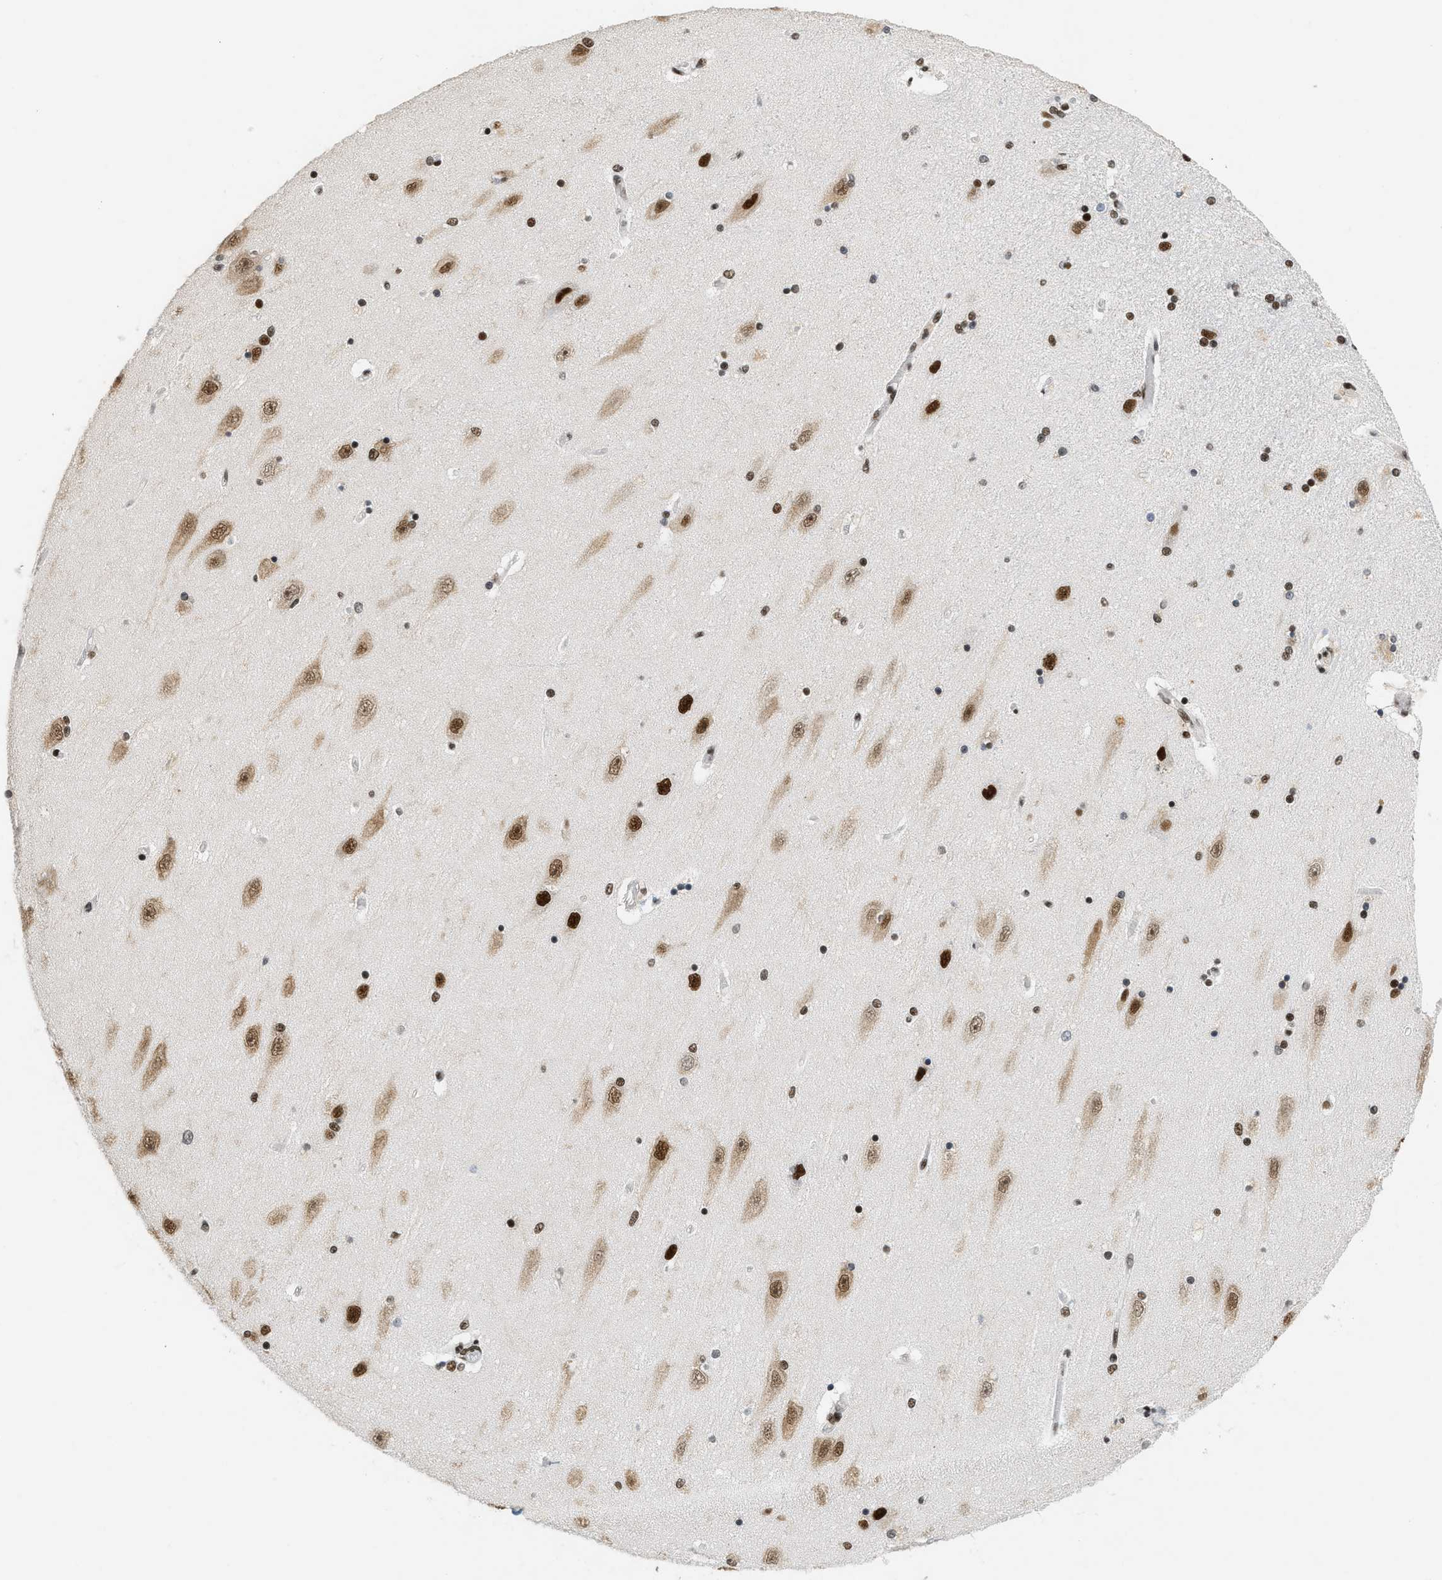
{"staining": {"intensity": "strong", "quantity": ">75%", "location": "nuclear"}, "tissue": "hippocampus", "cell_type": "Glial cells", "image_type": "normal", "snomed": [{"axis": "morphology", "description": "Normal tissue, NOS"}, {"axis": "topography", "description": "Hippocampus"}], "caption": "Hippocampus stained with IHC demonstrates strong nuclear expression in about >75% of glial cells. (Brightfield microscopy of DAB IHC at high magnification).", "gene": "SMARCB1", "patient": {"sex": "female", "age": 54}}